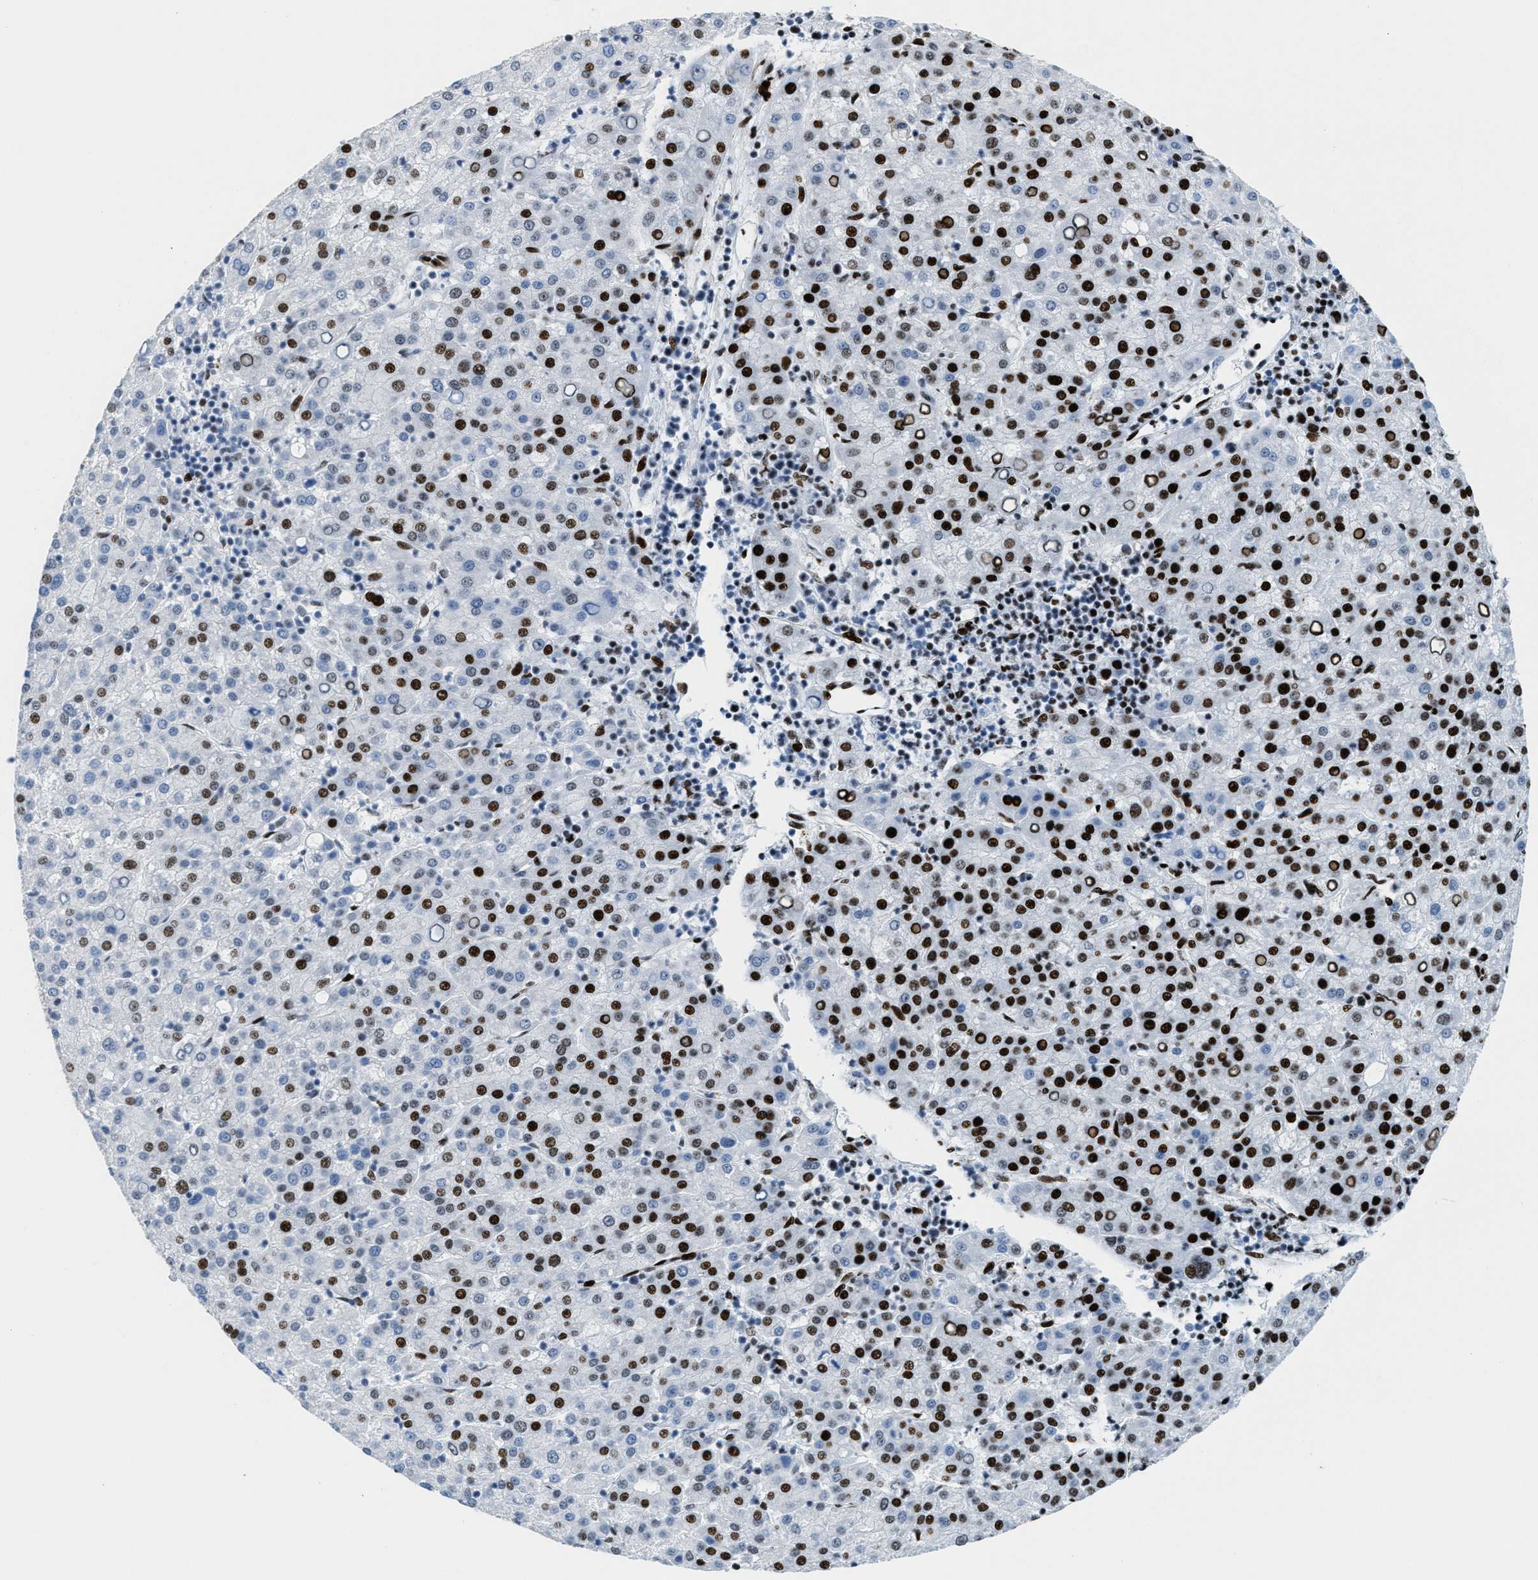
{"staining": {"intensity": "strong", "quantity": "25%-75%", "location": "nuclear"}, "tissue": "liver cancer", "cell_type": "Tumor cells", "image_type": "cancer", "snomed": [{"axis": "morphology", "description": "Carcinoma, Hepatocellular, NOS"}, {"axis": "topography", "description": "Liver"}], "caption": "A brown stain highlights strong nuclear expression of a protein in liver cancer tumor cells.", "gene": "NONO", "patient": {"sex": "female", "age": 58}}